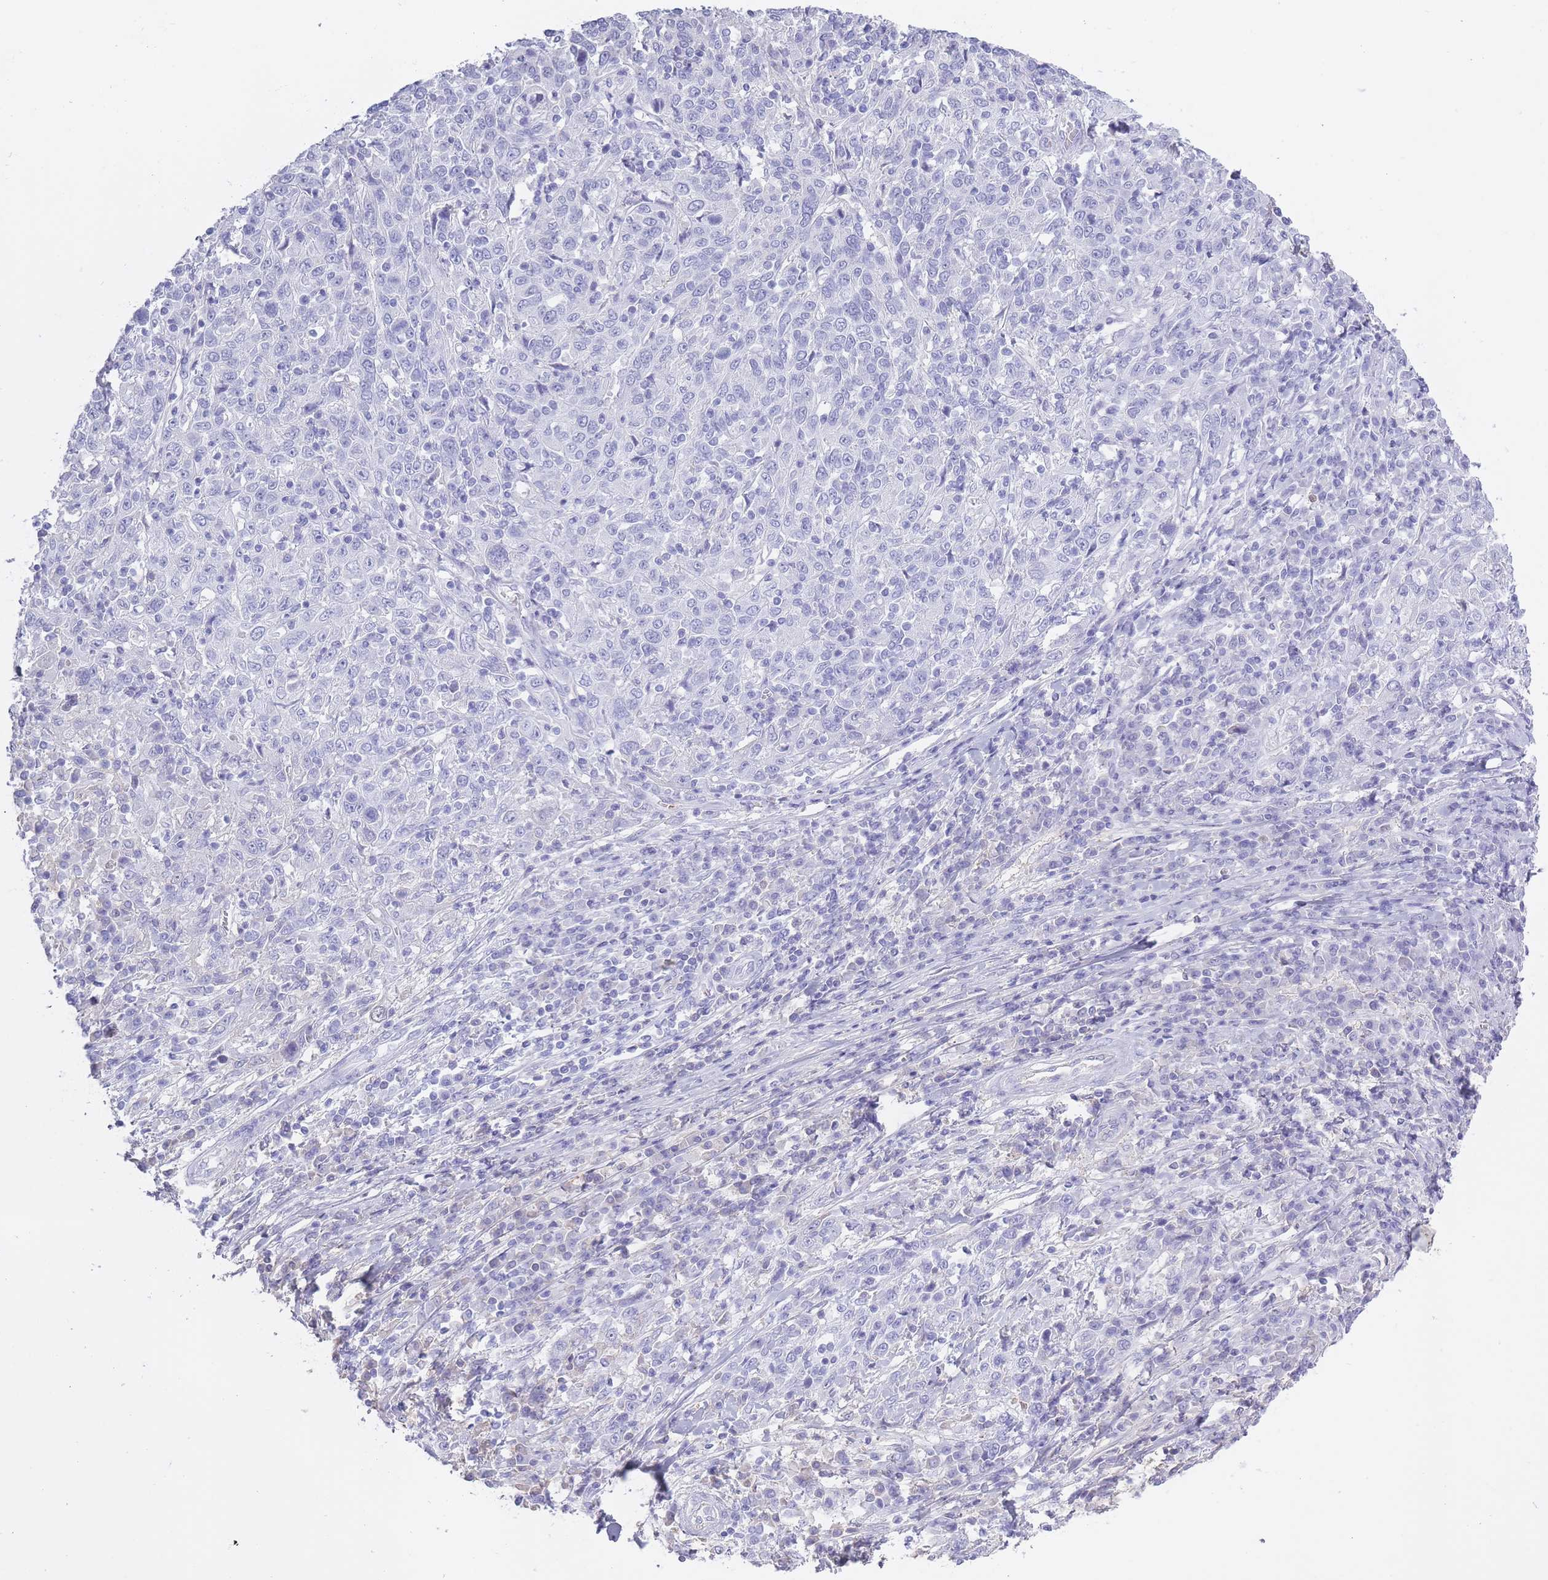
{"staining": {"intensity": "negative", "quantity": "none", "location": "none"}, "tissue": "cervical cancer", "cell_type": "Tumor cells", "image_type": "cancer", "snomed": [{"axis": "morphology", "description": "Squamous cell carcinoma, NOS"}, {"axis": "topography", "description": "Cervix"}], "caption": "A histopathology image of cervical cancer stained for a protein reveals no brown staining in tumor cells.", "gene": "AP3S2", "patient": {"sex": "female", "age": 46}}